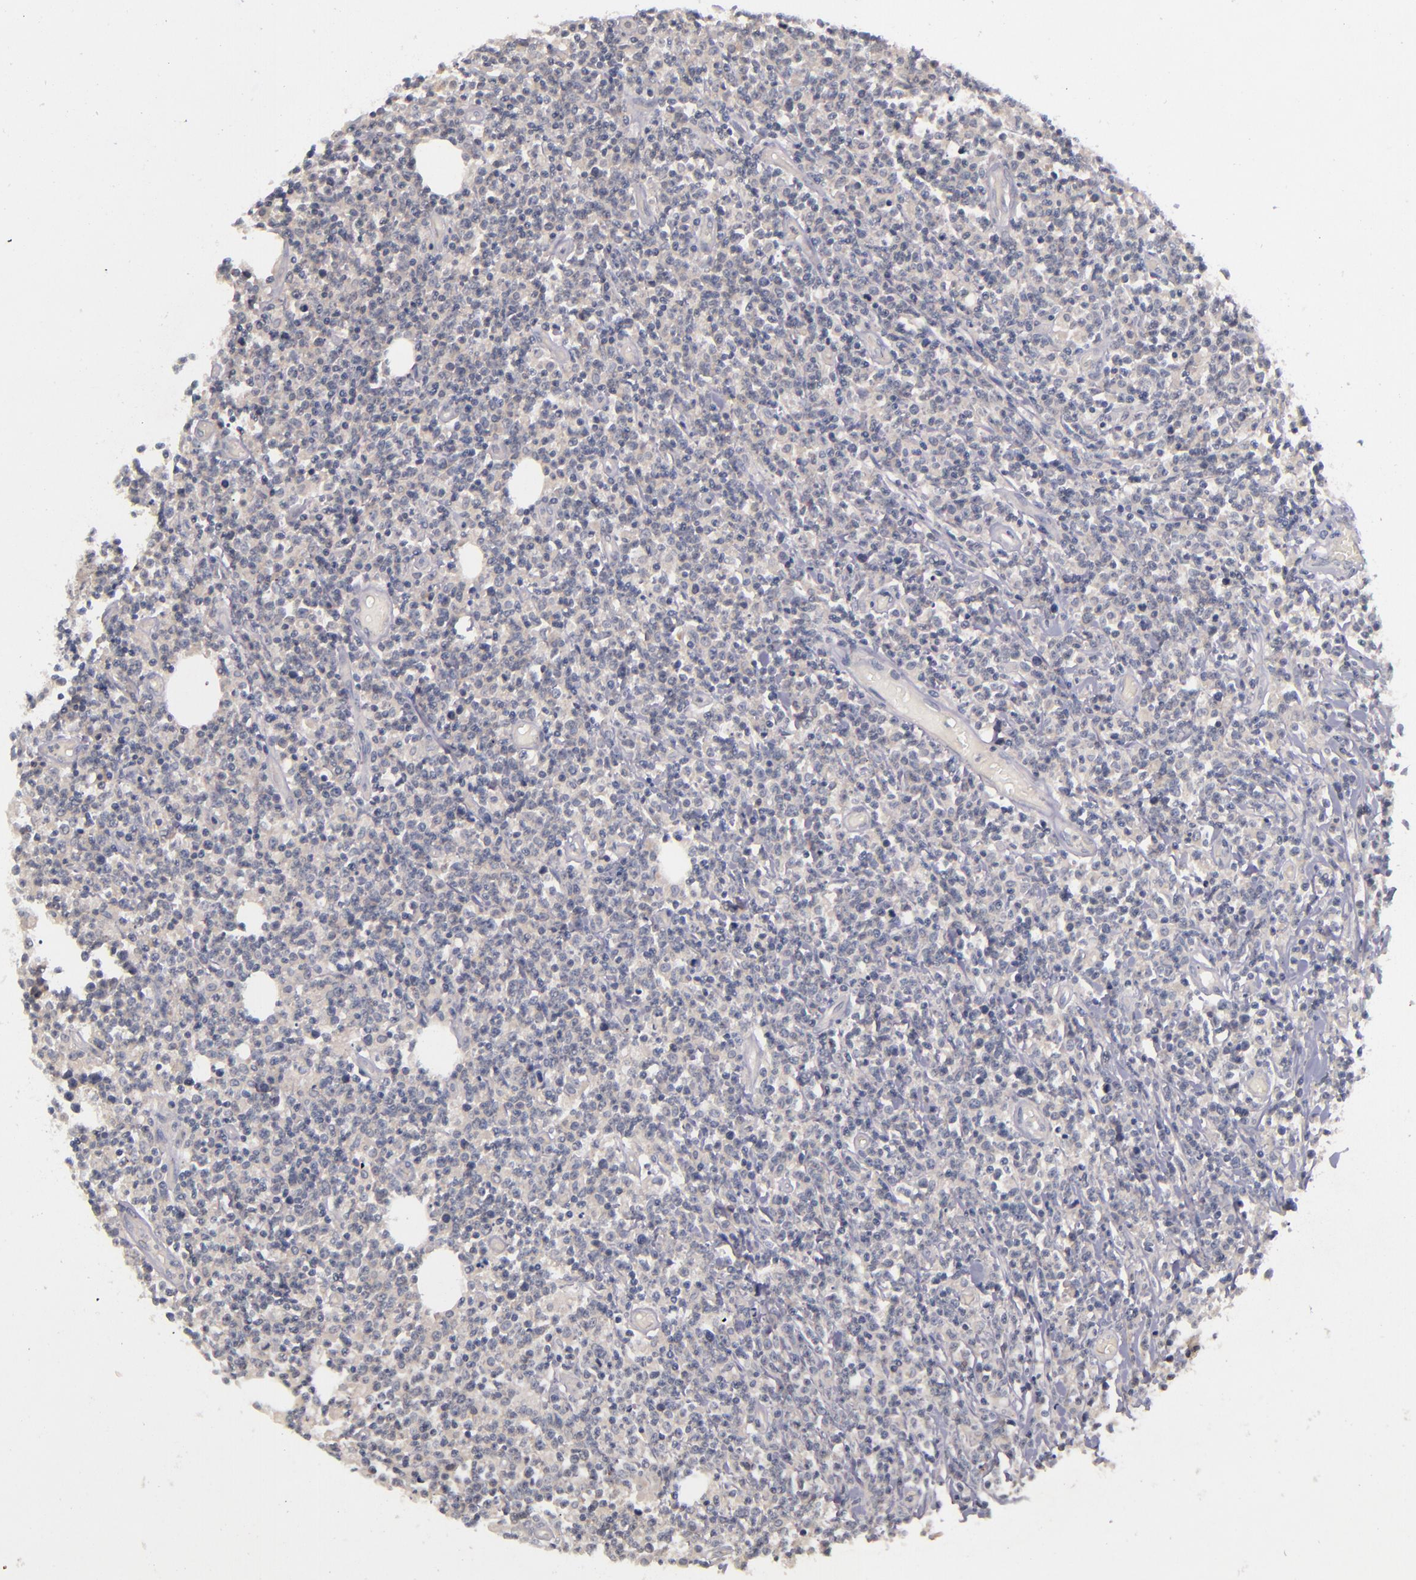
{"staining": {"intensity": "negative", "quantity": "none", "location": "none"}, "tissue": "lymphoma", "cell_type": "Tumor cells", "image_type": "cancer", "snomed": [{"axis": "morphology", "description": "Malignant lymphoma, non-Hodgkin's type, High grade"}, {"axis": "topography", "description": "Colon"}], "caption": "There is no significant positivity in tumor cells of high-grade malignant lymphoma, non-Hodgkin's type.", "gene": "TSC2", "patient": {"sex": "male", "age": 82}}